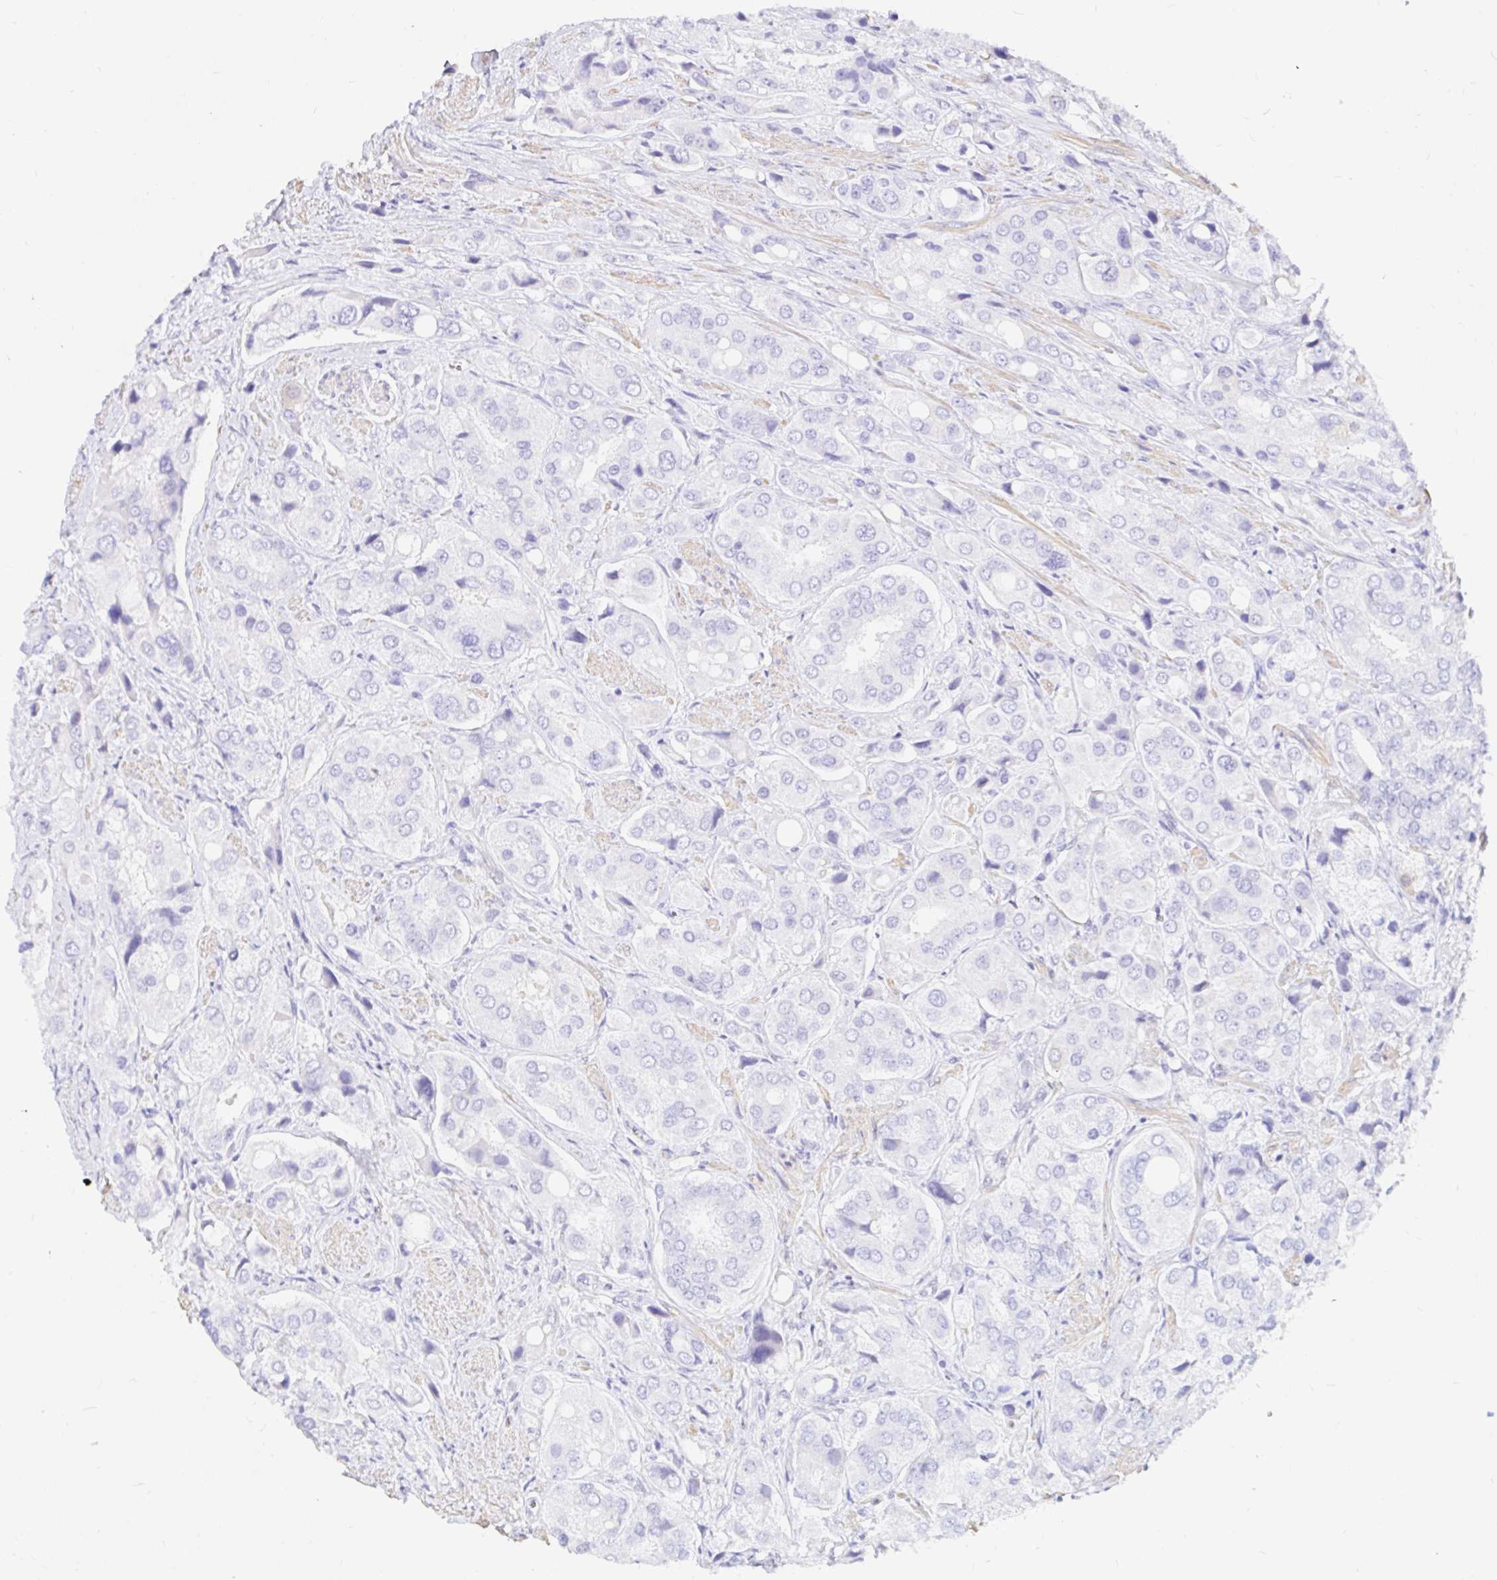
{"staining": {"intensity": "negative", "quantity": "none", "location": "none"}, "tissue": "prostate cancer", "cell_type": "Tumor cells", "image_type": "cancer", "snomed": [{"axis": "morphology", "description": "Adenocarcinoma, Low grade"}, {"axis": "topography", "description": "Prostate"}], "caption": "IHC of human prostate low-grade adenocarcinoma demonstrates no positivity in tumor cells. (IHC, brightfield microscopy, high magnification).", "gene": "PPP1R1B", "patient": {"sex": "male", "age": 69}}